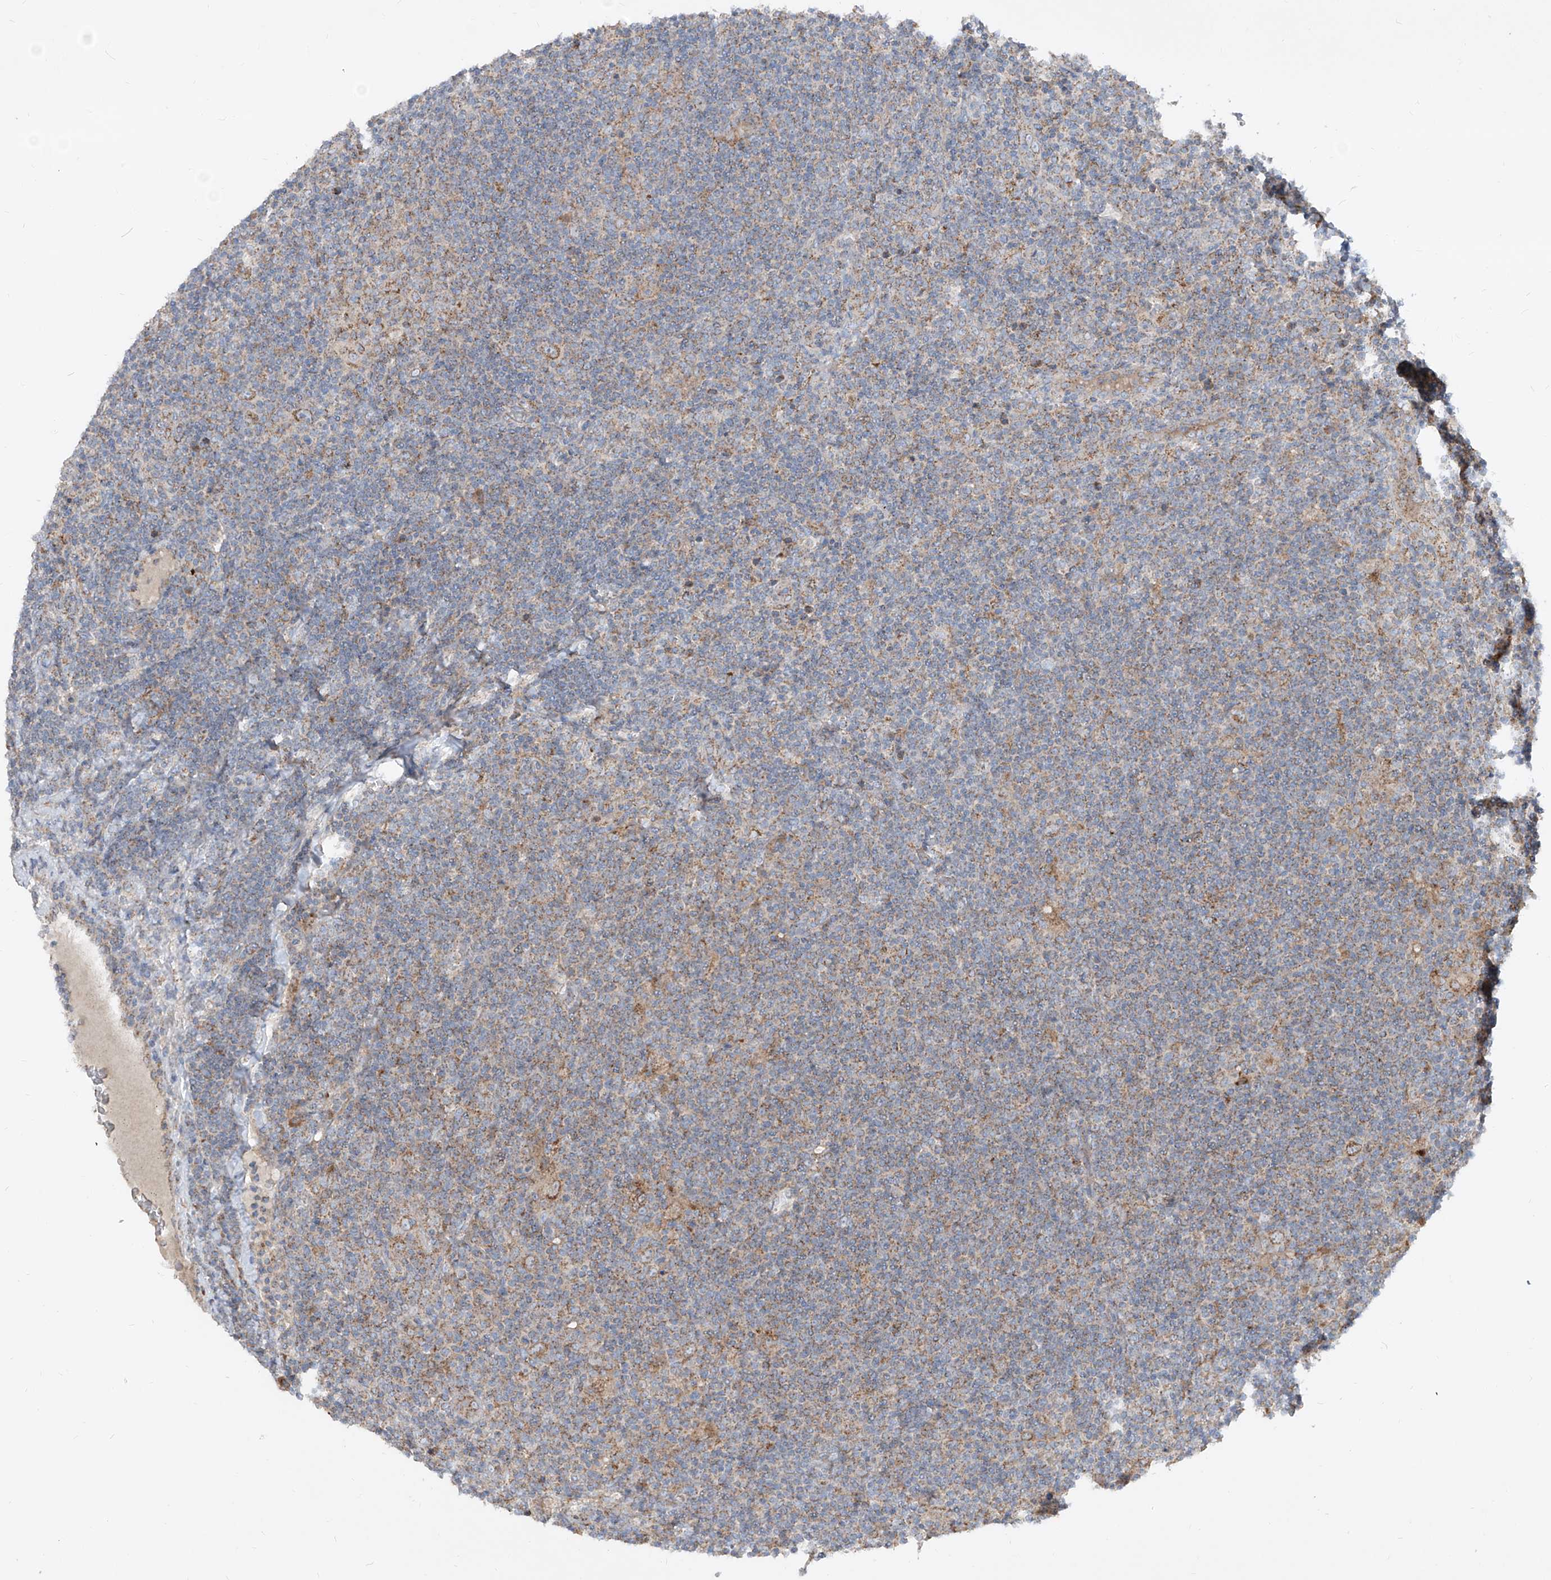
{"staining": {"intensity": "moderate", "quantity": ">75%", "location": "cytoplasmic/membranous"}, "tissue": "lymphoma", "cell_type": "Tumor cells", "image_type": "cancer", "snomed": [{"axis": "morphology", "description": "Hodgkin's disease, NOS"}, {"axis": "topography", "description": "Lymph node"}], "caption": "An image showing moderate cytoplasmic/membranous expression in approximately >75% of tumor cells in Hodgkin's disease, as visualized by brown immunohistochemical staining.", "gene": "ABCD3", "patient": {"sex": "female", "age": 57}}